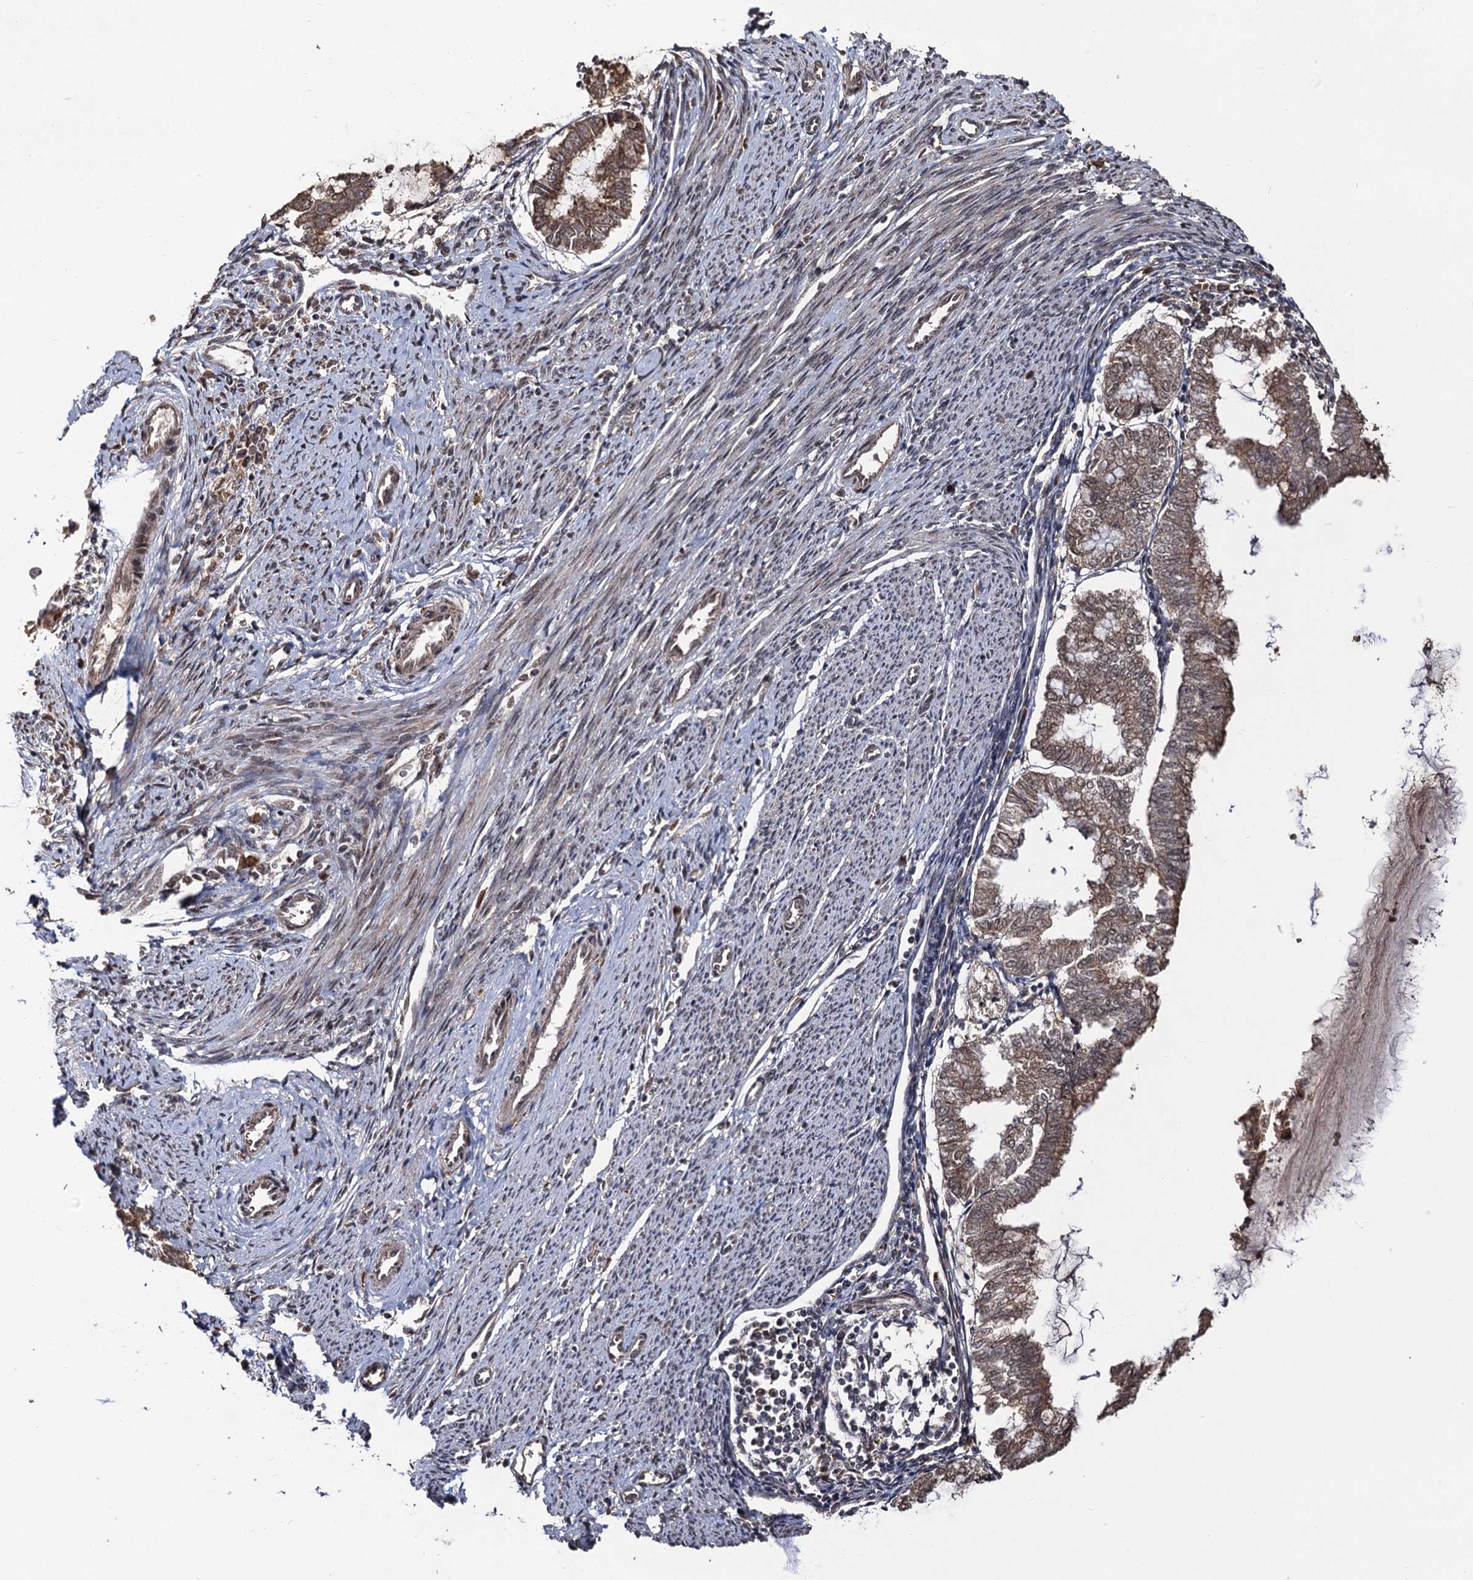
{"staining": {"intensity": "moderate", "quantity": "25%-75%", "location": "cytoplasmic/membranous,nuclear"}, "tissue": "endometrial cancer", "cell_type": "Tumor cells", "image_type": "cancer", "snomed": [{"axis": "morphology", "description": "Adenocarcinoma, NOS"}, {"axis": "topography", "description": "Endometrium"}], "caption": "High-power microscopy captured an immunohistochemistry micrograph of endometrial cancer (adenocarcinoma), revealing moderate cytoplasmic/membranous and nuclear positivity in approximately 25%-75% of tumor cells. The staining was performed using DAB (3,3'-diaminobenzidine) to visualize the protein expression in brown, while the nuclei were stained in blue with hematoxylin (Magnification: 20x).", "gene": "SFSWAP", "patient": {"sex": "female", "age": 79}}